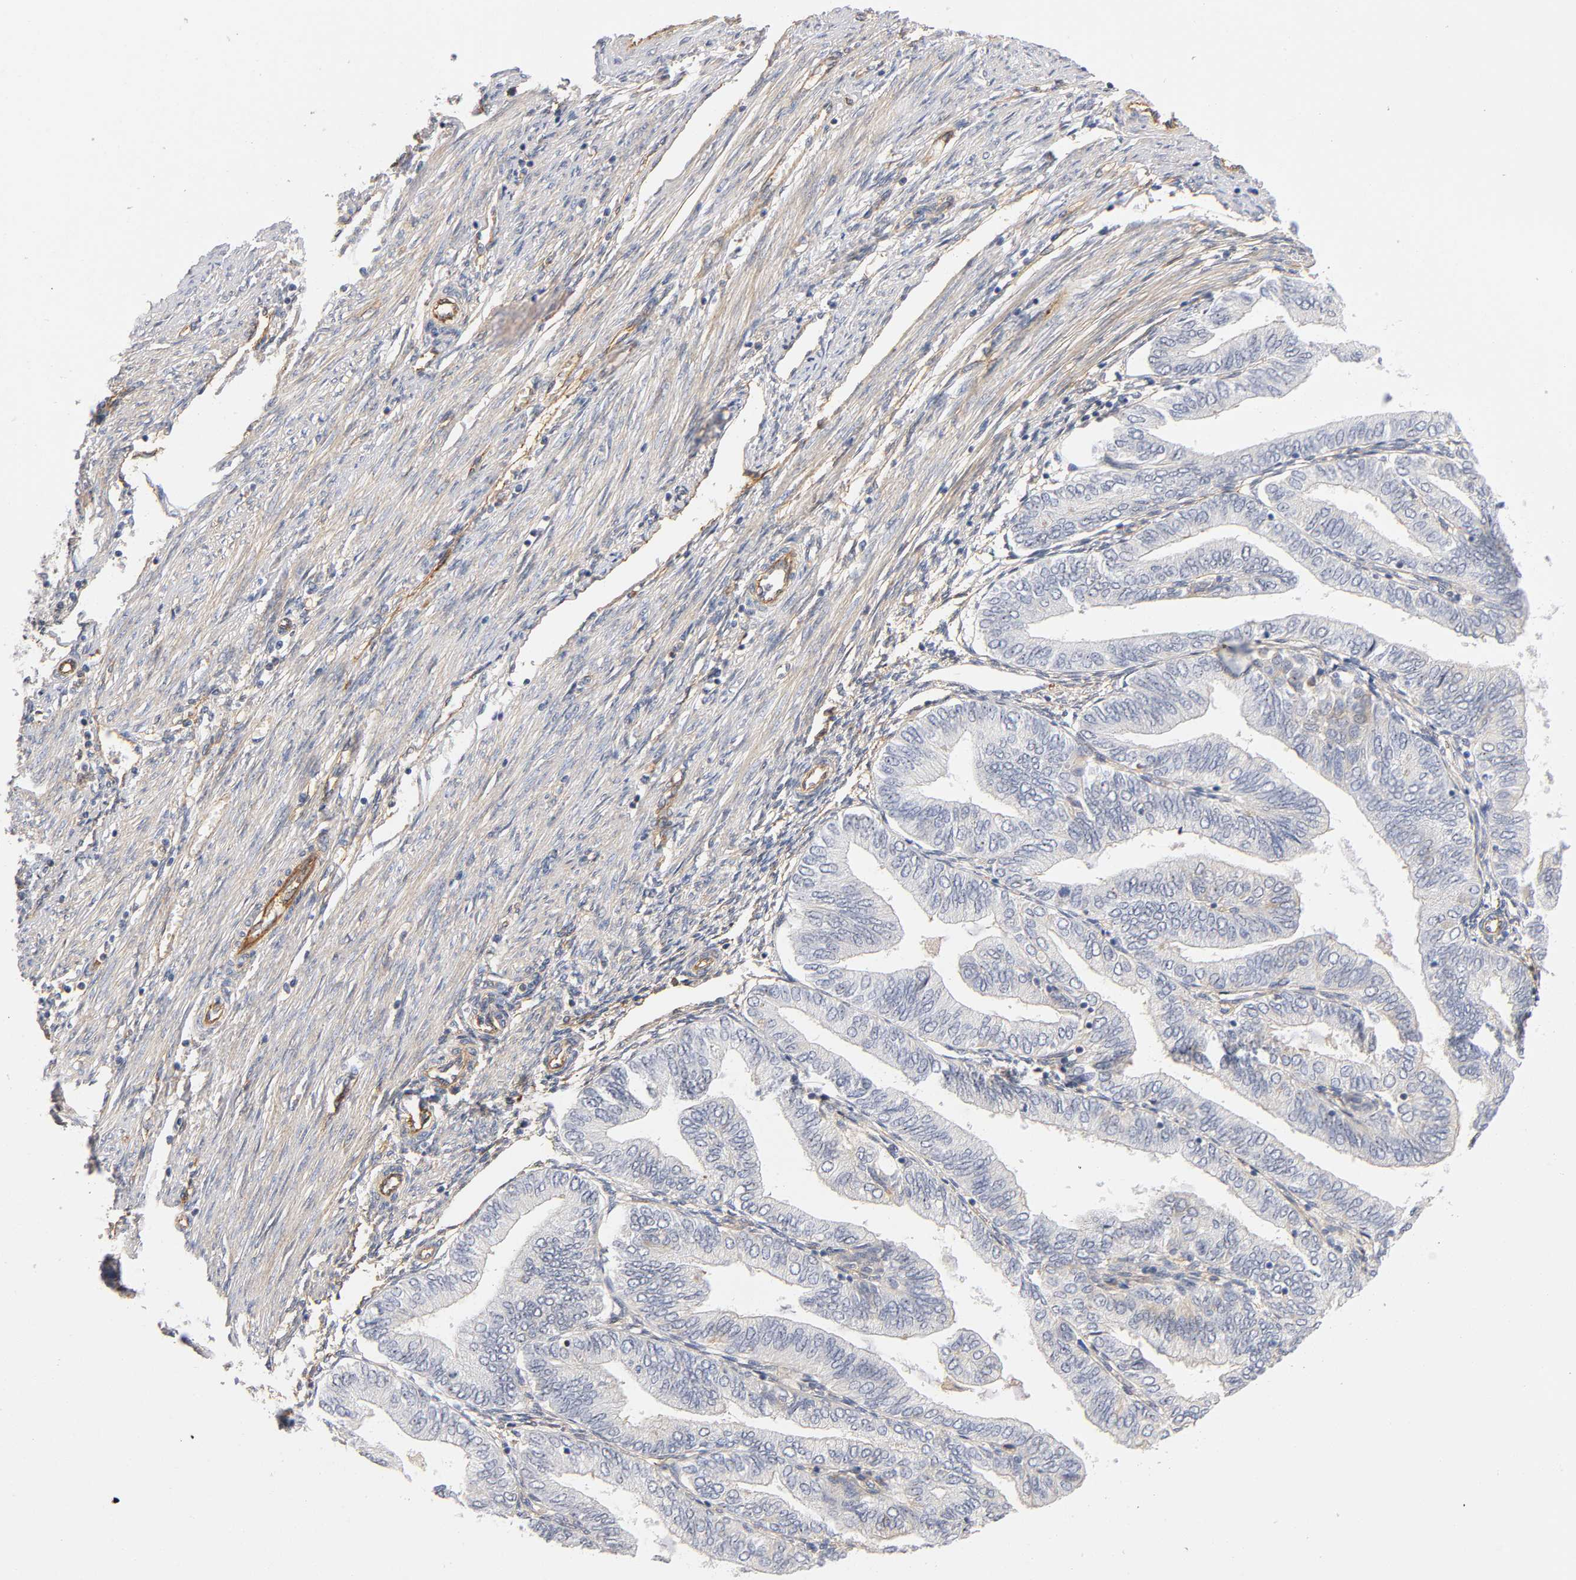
{"staining": {"intensity": "weak", "quantity": "<25%", "location": "cytoplasmic/membranous"}, "tissue": "endometrial cancer", "cell_type": "Tumor cells", "image_type": "cancer", "snomed": [{"axis": "morphology", "description": "Adenocarcinoma, NOS"}, {"axis": "topography", "description": "Endometrium"}], "caption": "Tumor cells are negative for brown protein staining in endometrial cancer. (DAB IHC visualized using brightfield microscopy, high magnification).", "gene": "PLD1", "patient": {"sex": "female", "age": 51}}